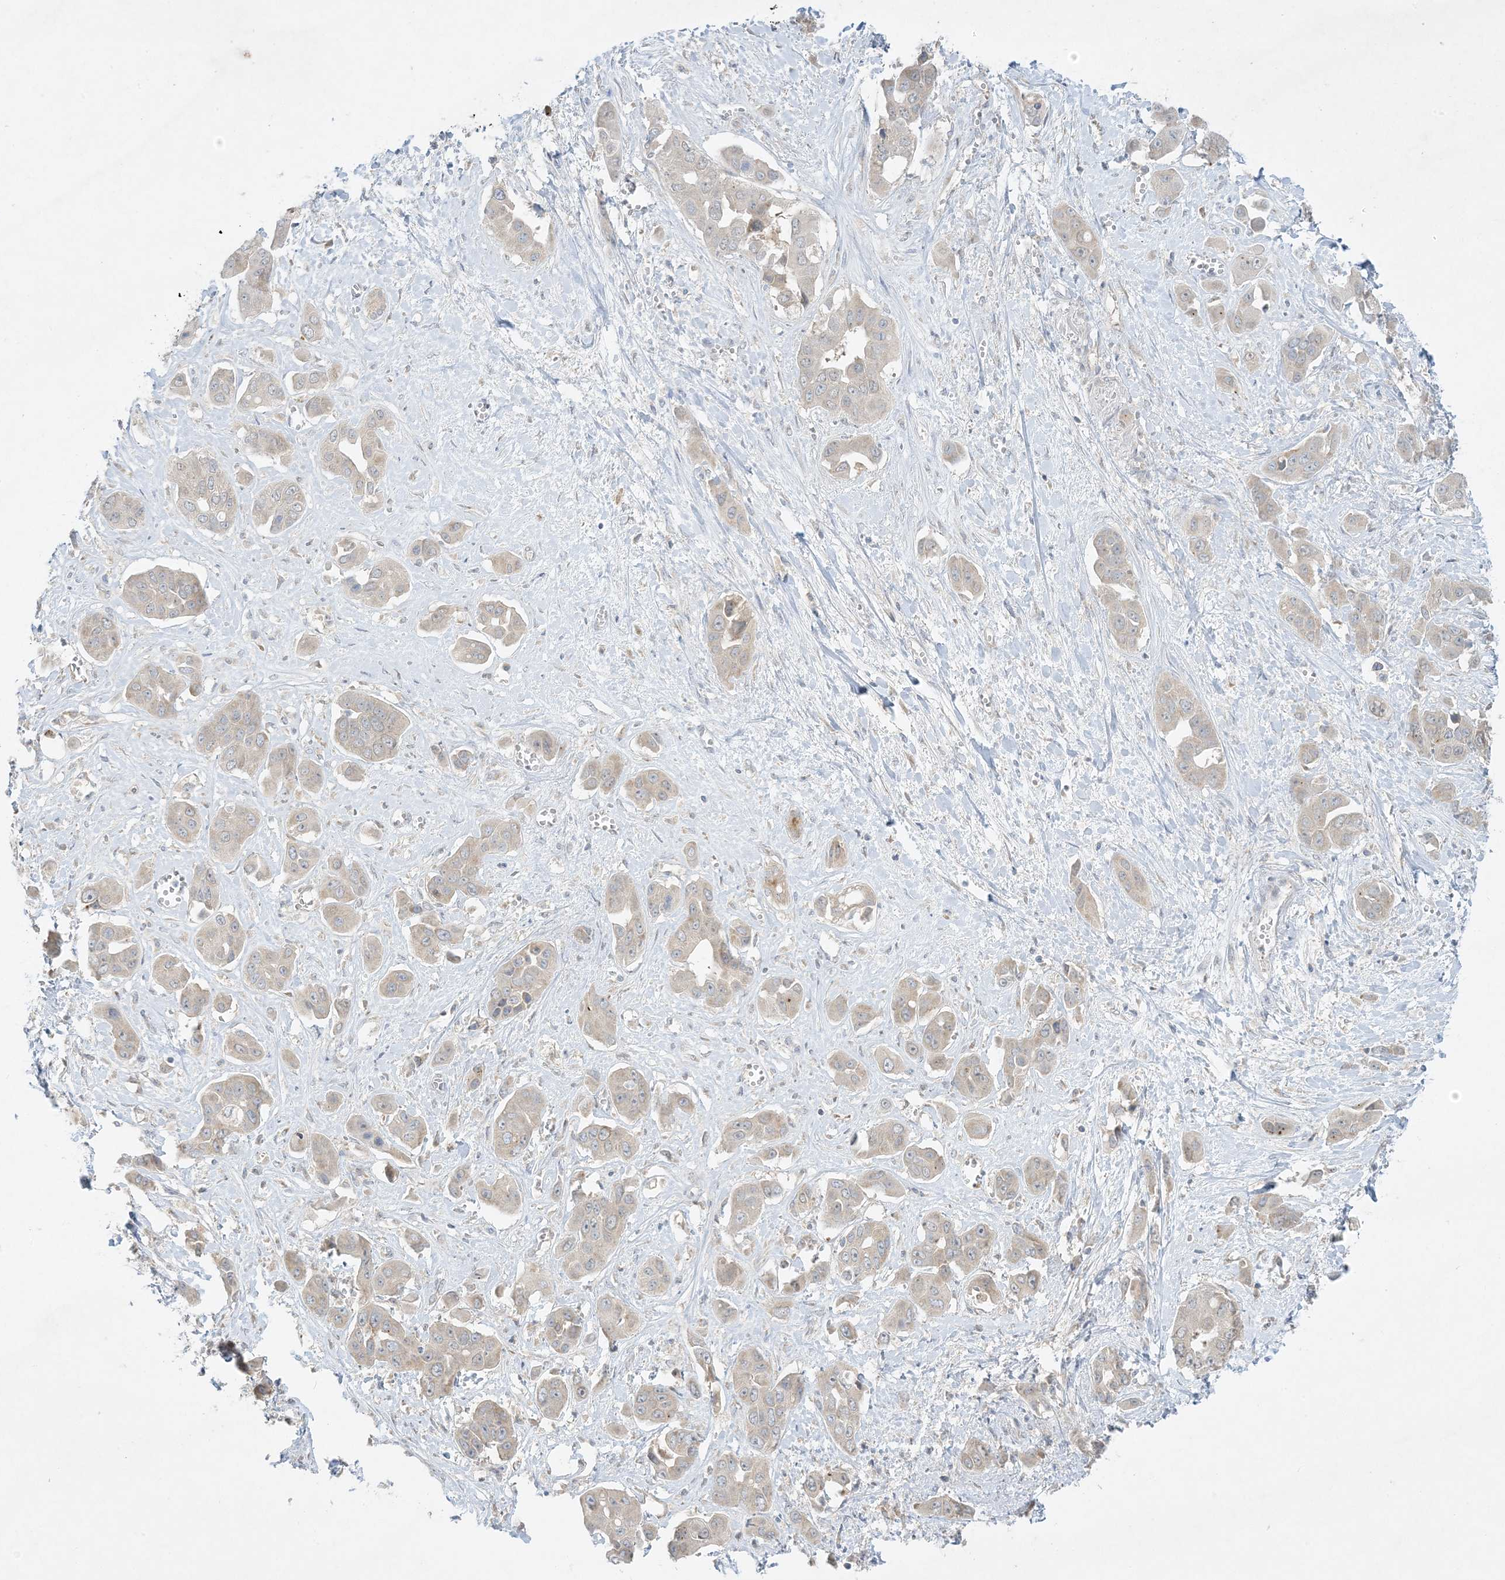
{"staining": {"intensity": "negative", "quantity": "none", "location": "none"}, "tissue": "liver cancer", "cell_type": "Tumor cells", "image_type": "cancer", "snomed": [{"axis": "morphology", "description": "Cholangiocarcinoma"}, {"axis": "topography", "description": "Liver"}], "caption": "Tumor cells are negative for brown protein staining in liver cancer.", "gene": "RPP40", "patient": {"sex": "female", "age": 52}}